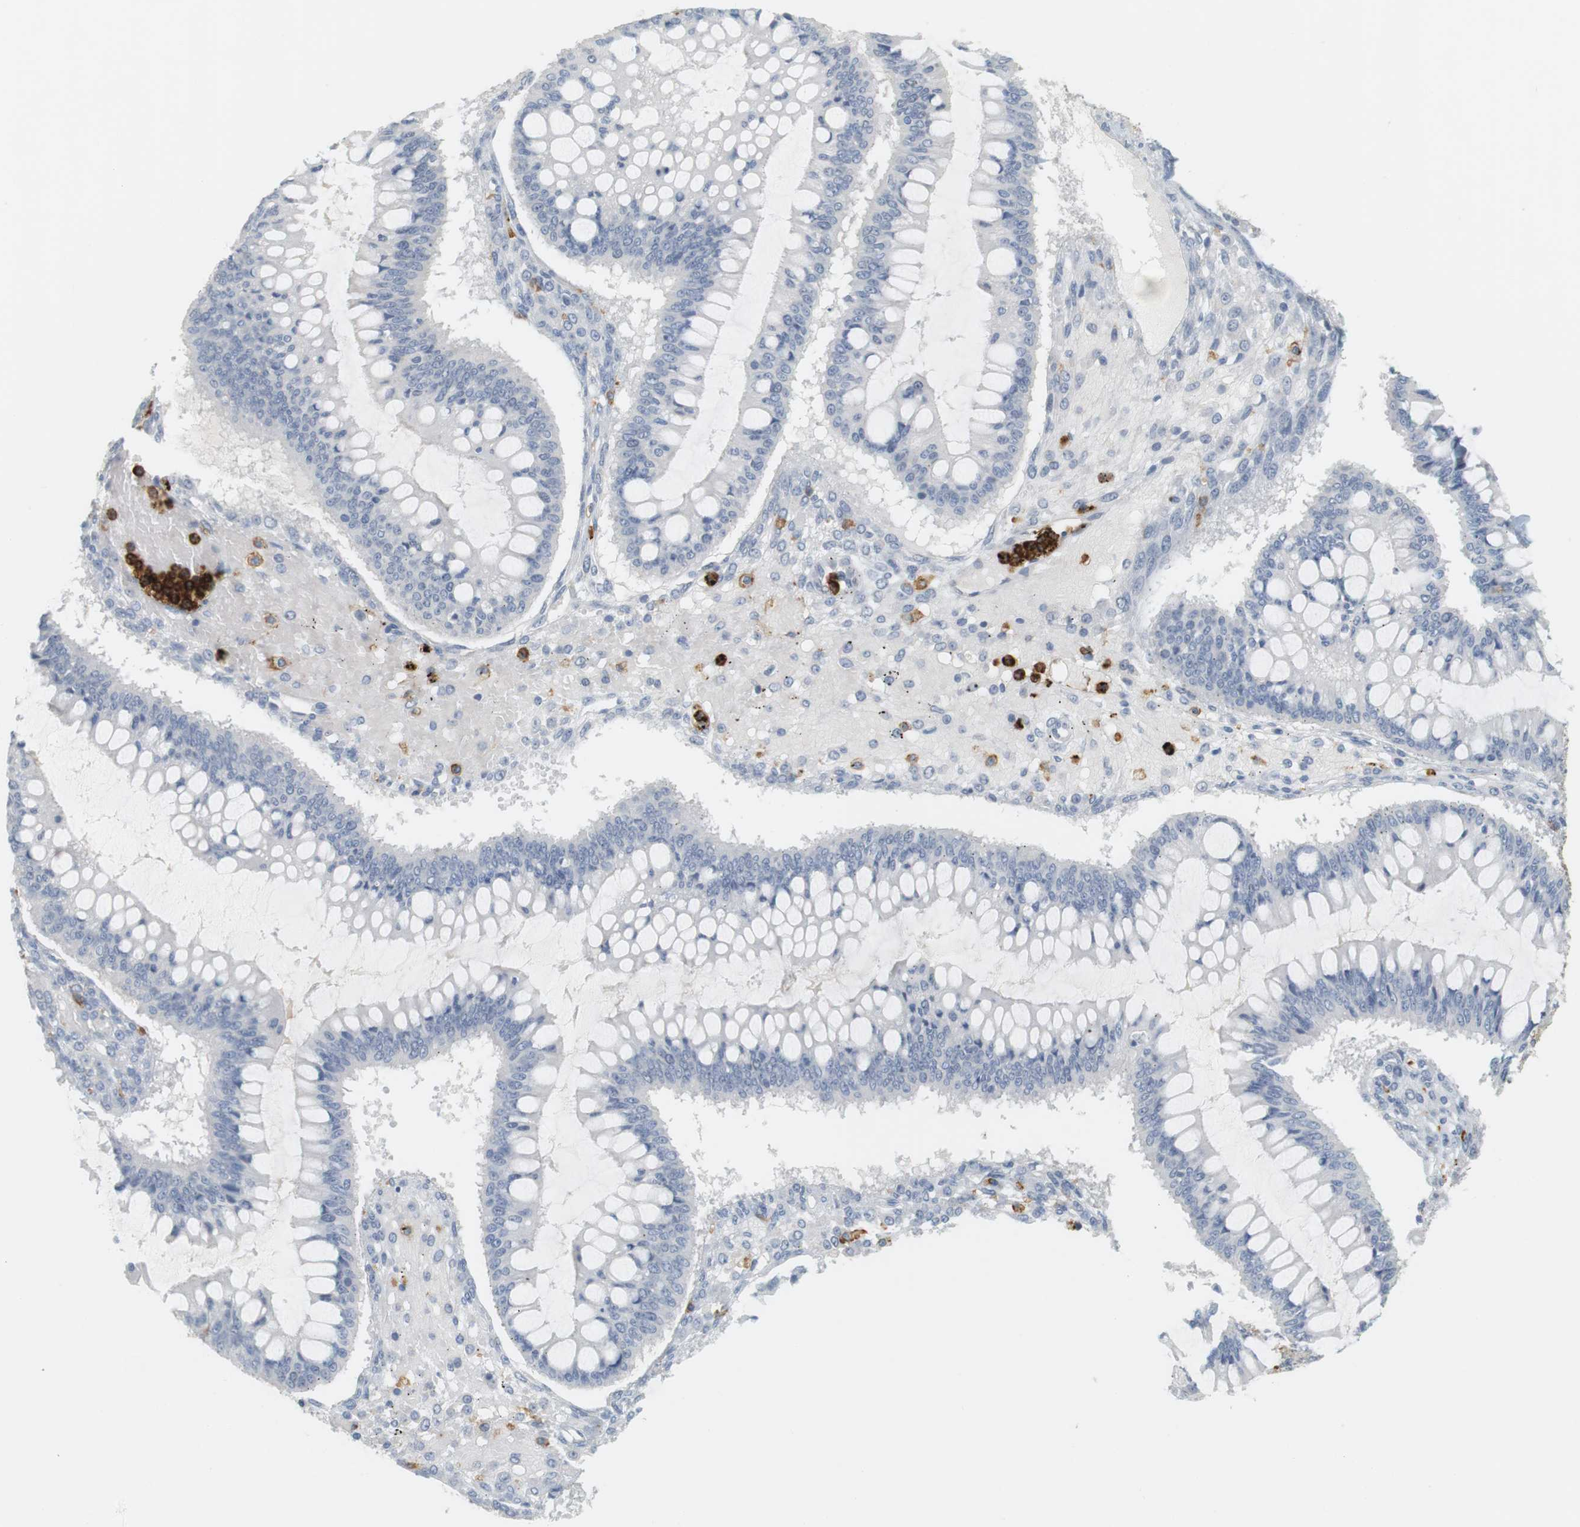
{"staining": {"intensity": "negative", "quantity": "none", "location": "none"}, "tissue": "ovarian cancer", "cell_type": "Tumor cells", "image_type": "cancer", "snomed": [{"axis": "morphology", "description": "Cystadenocarcinoma, mucinous, NOS"}, {"axis": "topography", "description": "Ovary"}], "caption": "DAB (3,3'-diaminobenzidine) immunohistochemical staining of human ovarian cancer (mucinous cystadenocarcinoma) exhibits no significant expression in tumor cells. (DAB immunohistochemistry visualized using brightfield microscopy, high magnification).", "gene": "SIRPA", "patient": {"sex": "female", "age": 73}}